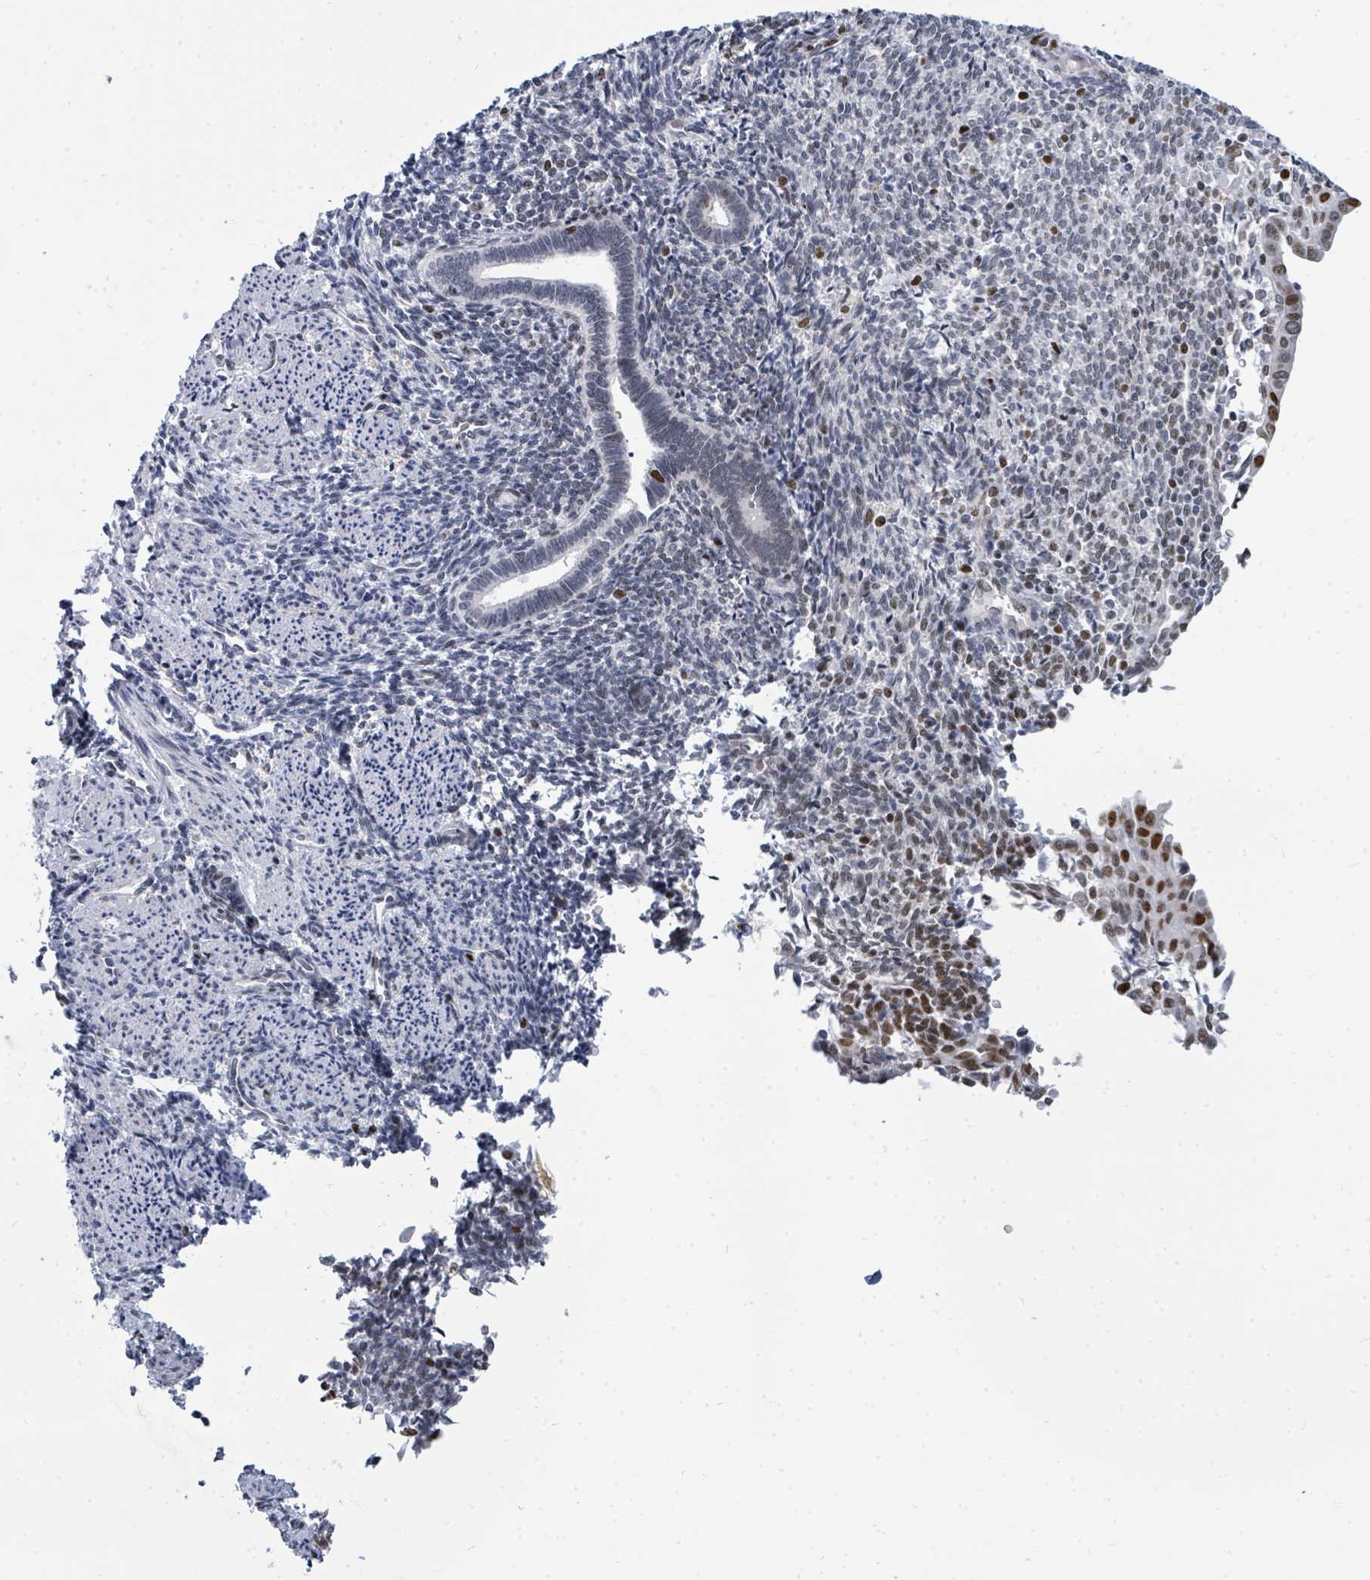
{"staining": {"intensity": "weak", "quantity": "<25%", "location": "nuclear"}, "tissue": "endometrium", "cell_type": "Cells in endometrial stroma", "image_type": "normal", "snomed": [{"axis": "morphology", "description": "Normal tissue, NOS"}, {"axis": "topography", "description": "Endometrium"}], "caption": "Cells in endometrial stroma show no significant expression in normal endometrium. The staining was performed using DAB to visualize the protein expression in brown, while the nuclei were stained in blue with hematoxylin (Magnification: 20x).", "gene": "SUMO2", "patient": {"sex": "female", "age": 32}}